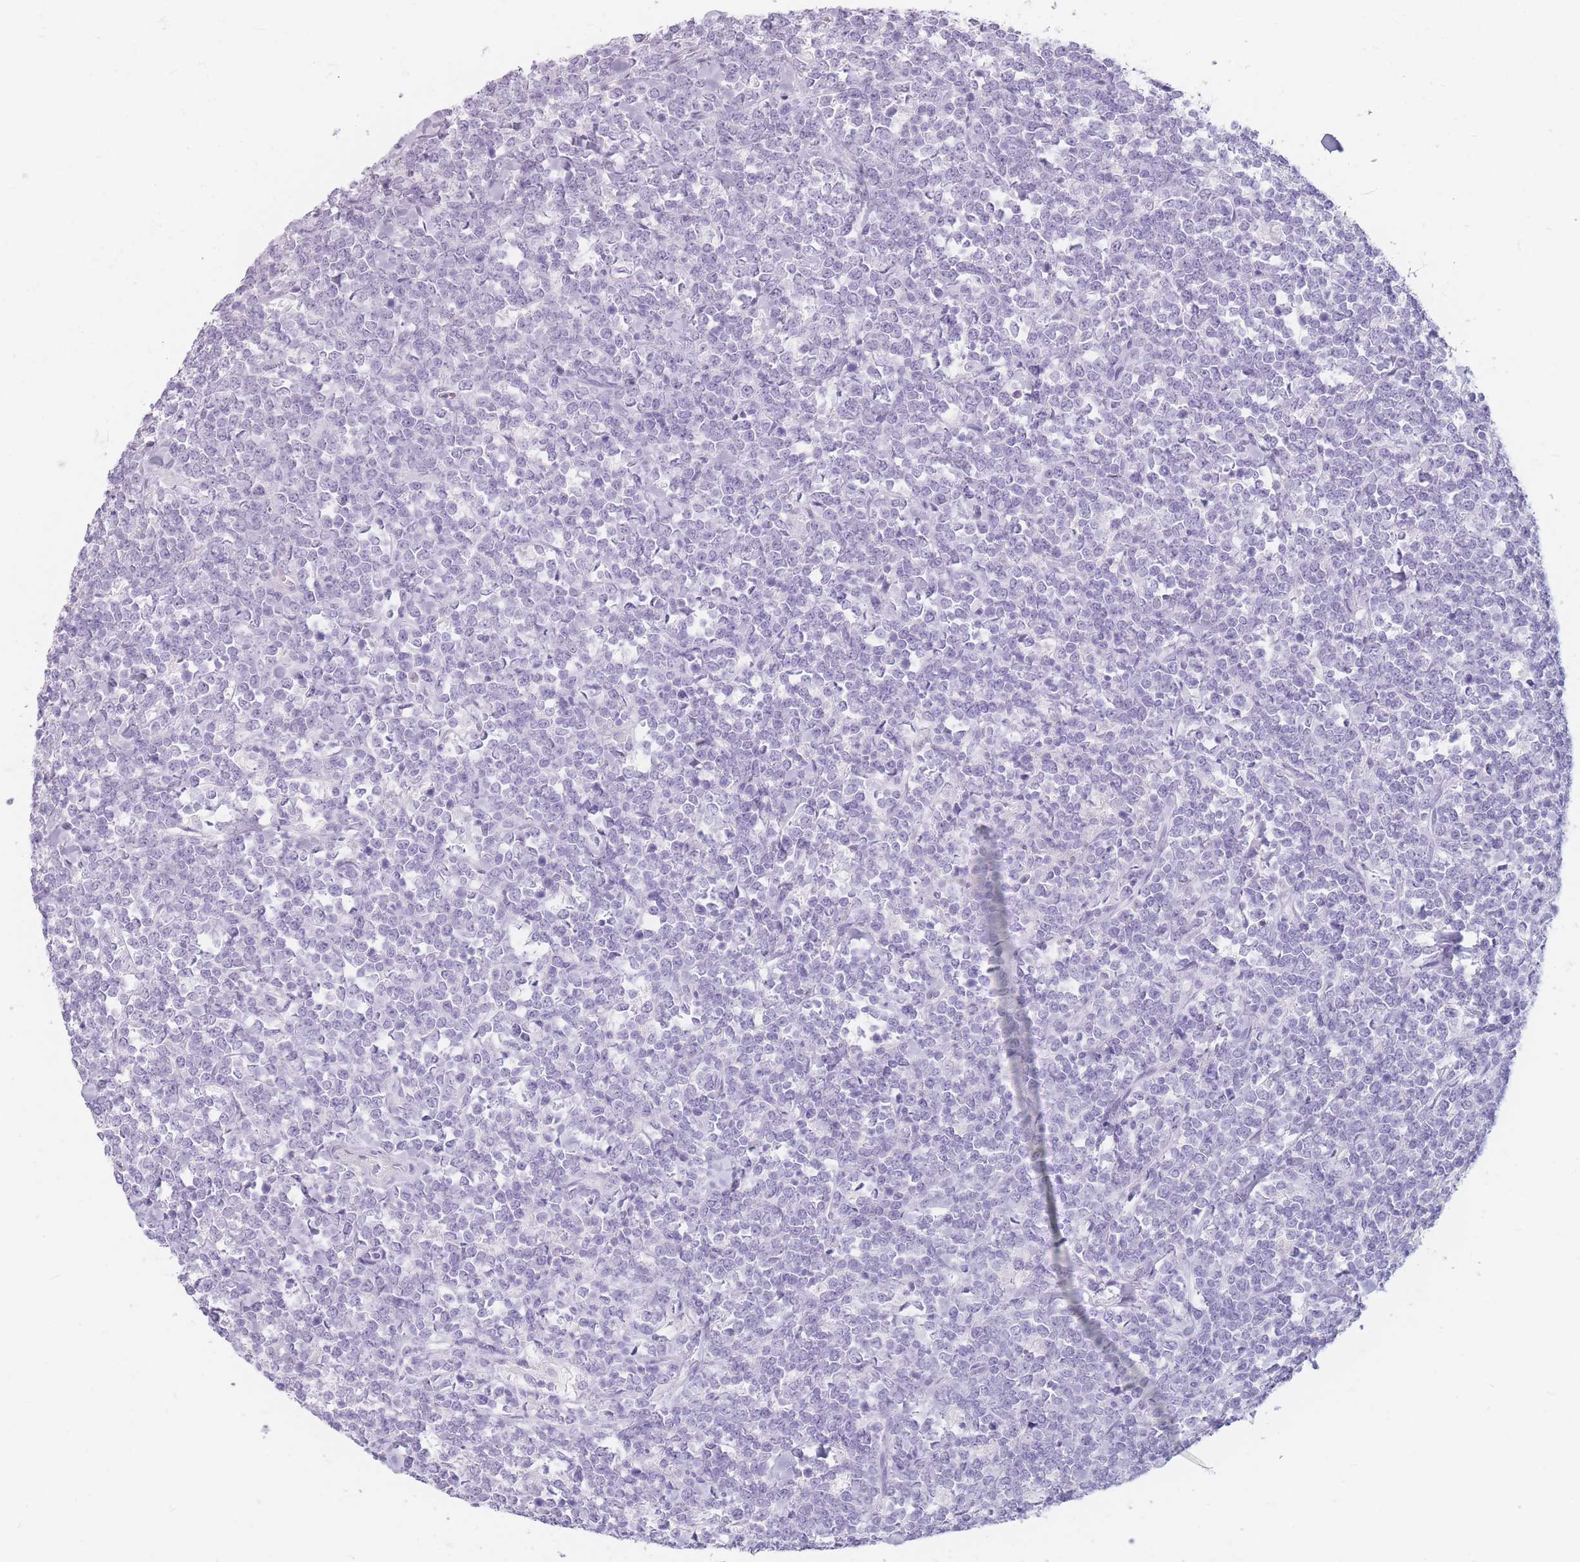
{"staining": {"intensity": "negative", "quantity": "none", "location": "none"}, "tissue": "lymphoma", "cell_type": "Tumor cells", "image_type": "cancer", "snomed": [{"axis": "morphology", "description": "Malignant lymphoma, non-Hodgkin's type, High grade"}, {"axis": "topography", "description": "Small intestine"}, {"axis": "topography", "description": "Colon"}], "caption": "The immunohistochemistry histopathology image has no significant positivity in tumor cells of malignant lymphoma, non-Hodgkin's type (high-grade) tissue.", "gene": "CCNO", "patient": {"sex": "male", "age": 8}}